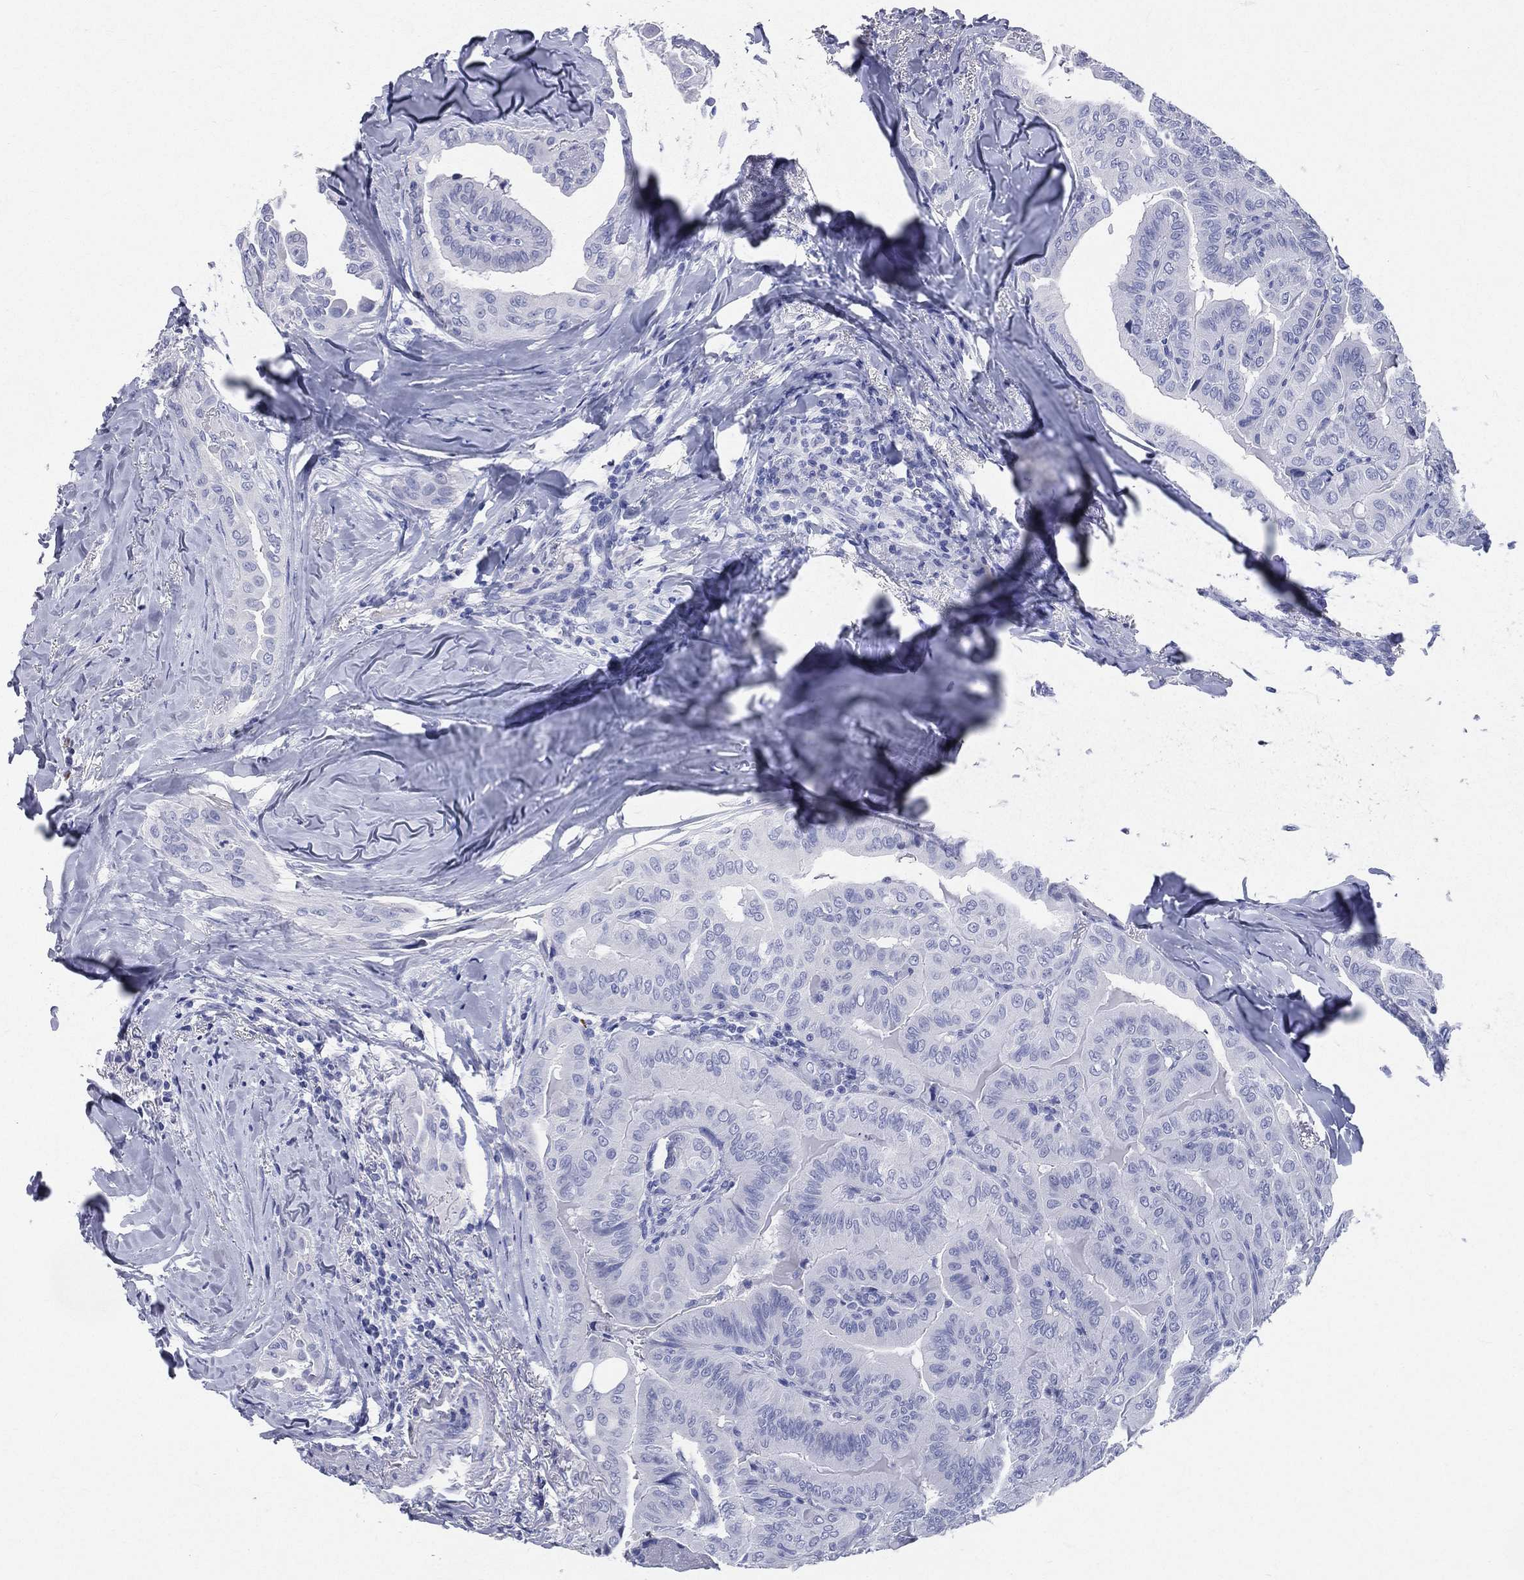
{"staining": {"intensity": "negative", "quantity": "none", "location": "none"}, "tissue": "thyroid cancer", "cell_type": "Tumor cells", "image_type": "cancer", "snomed": [{"axis": "morphology", "description": "Papillary adenocarcinoma, NOS"}, {"axis": "topography", "description": "Thyroid gland"}], "caption": "High power microscopy micrograph of an immunohistochemistry (IHC) photomicrograph of papillary adenocarcinoma (thyroid), revealing no significant positivity in tumor cells. (Stains: DAB immunohistochemistry (IHC) with hematoxylin counter stain, Microscopy: brightfield microscopy at high magnification).", "gene": "CYLC1", "patient": {"sex": "female", "age": 68}}